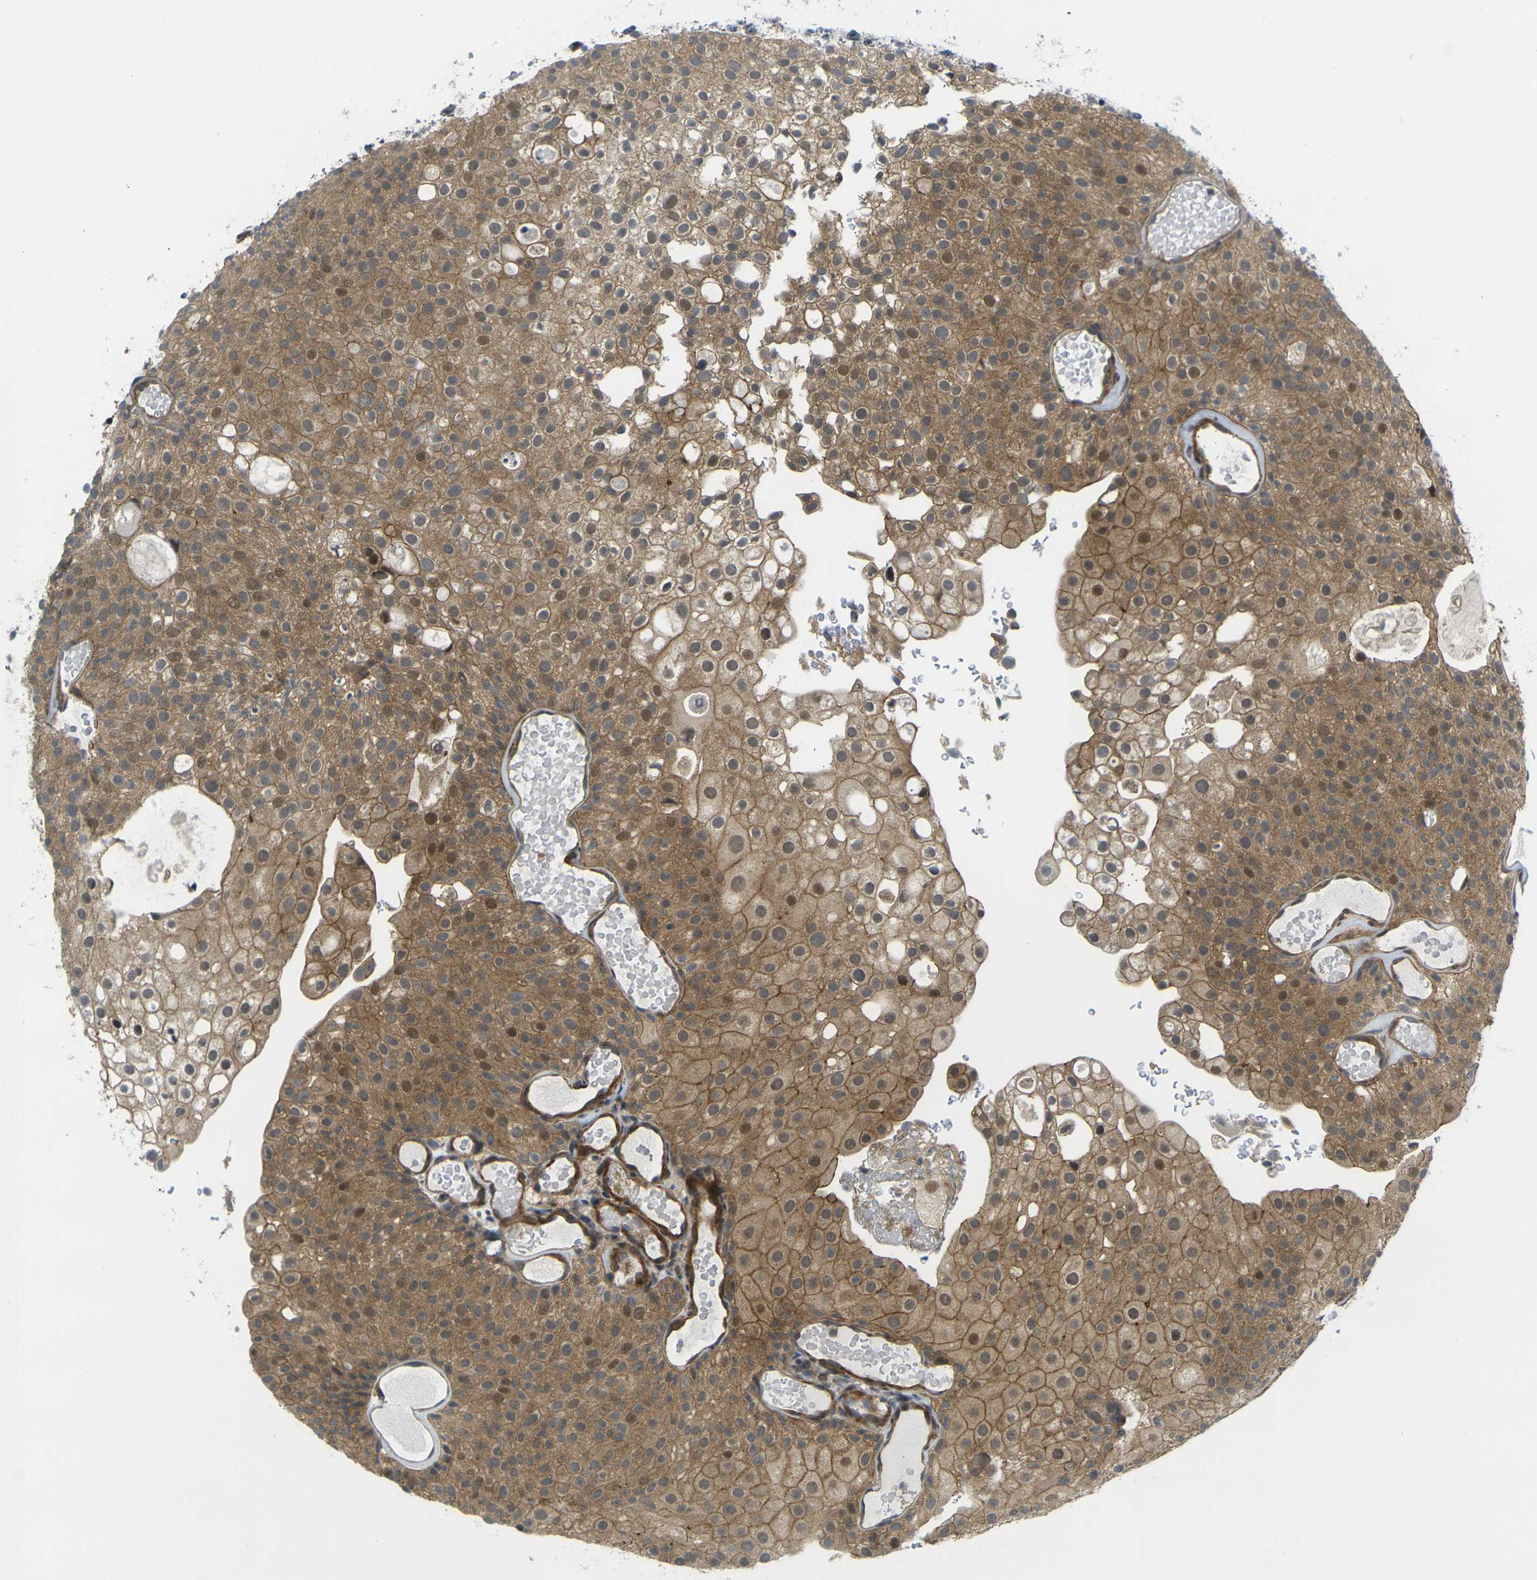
{"staining": {"intensity": "moderate", "quantity": ">75%", "location": "cytoplasmic/membranous"}, "tissue": "urothelial cancer", "cell_type": "Tumor cells", "image_type": "cancer", "snomed": [{"axis": "morphology", "description": "Urothelial carcinoma, Low grade"}, {"axis": "topography", "description": "Urinary bladder"}], "caption": "The immunohistochemical stain labels moderate cytoplasmic/membranous staining in tumor cells of urothelial cancer tissue. (DAB IHC with brightfield microscopy, high magnification).", "gene": "KCTD10", "patient": {"sex": "male", "age": 78}}